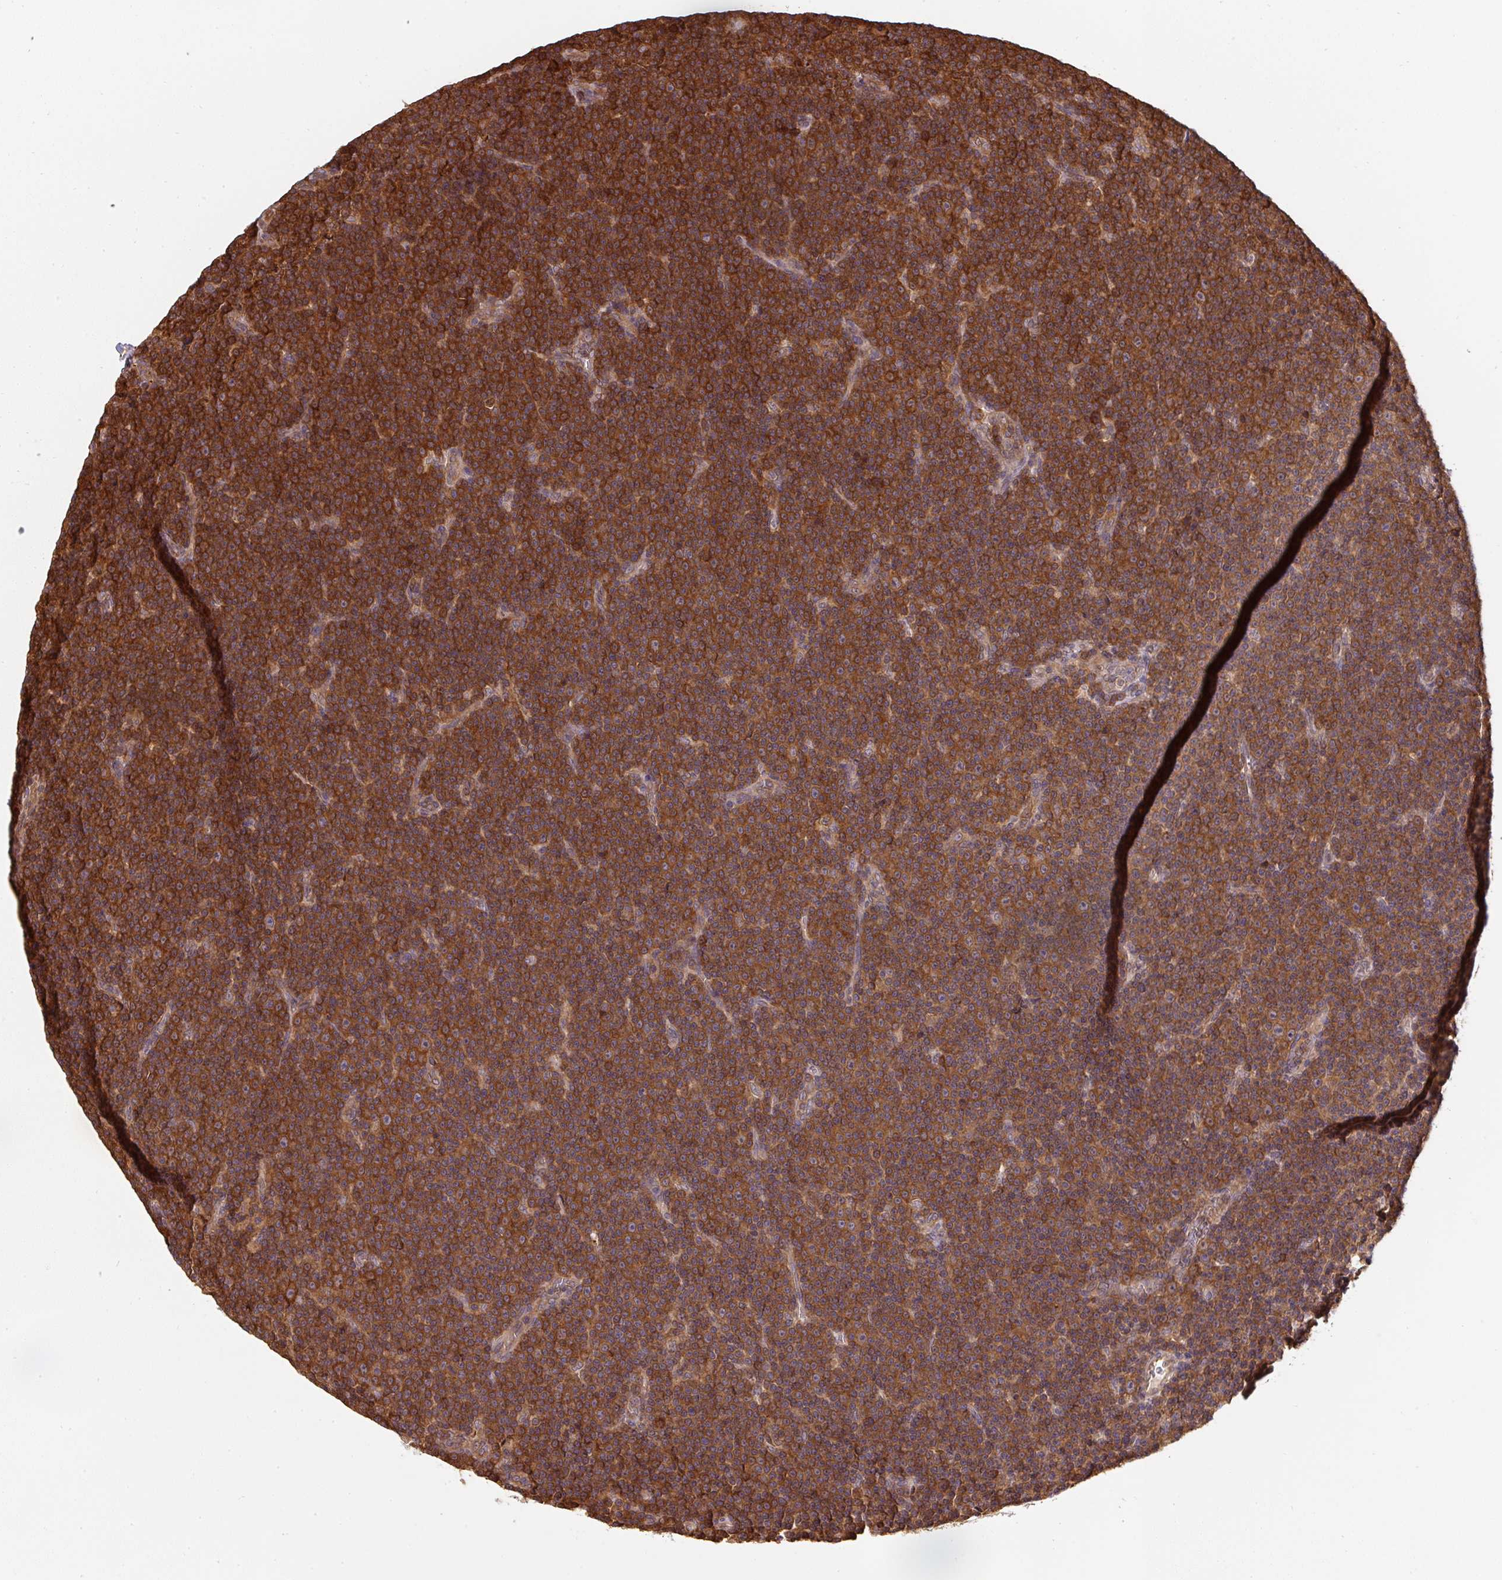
{"staining": {"intensity": "moderate", "quantity": ">75%", "location": "cytoplasmic/membranous"}, "tissue": "lymphoma", "cell_type": "Tumor cells", "image_type": "cancer", "snomed": [{"axis": "morphology", "description": "Malignant lymphoma, non-Hodgkin's type, Low grade"}, {"axis": "topography", "description": "Lymph node"}], "caption": "Protein staining by immunohistochemistry (IHC) reveals moderate cytoplasmic/membranous staining in approximately >75% of tumor cells in malignant lymphoma, non-Hodgkin's type (low-grade). Using DAB (brown) and hematoxylin (blue) stains, captured at high magnification using brightfield microscopy.", "gene": "ST13", "patient": {"sex": "female", "age": 67}}